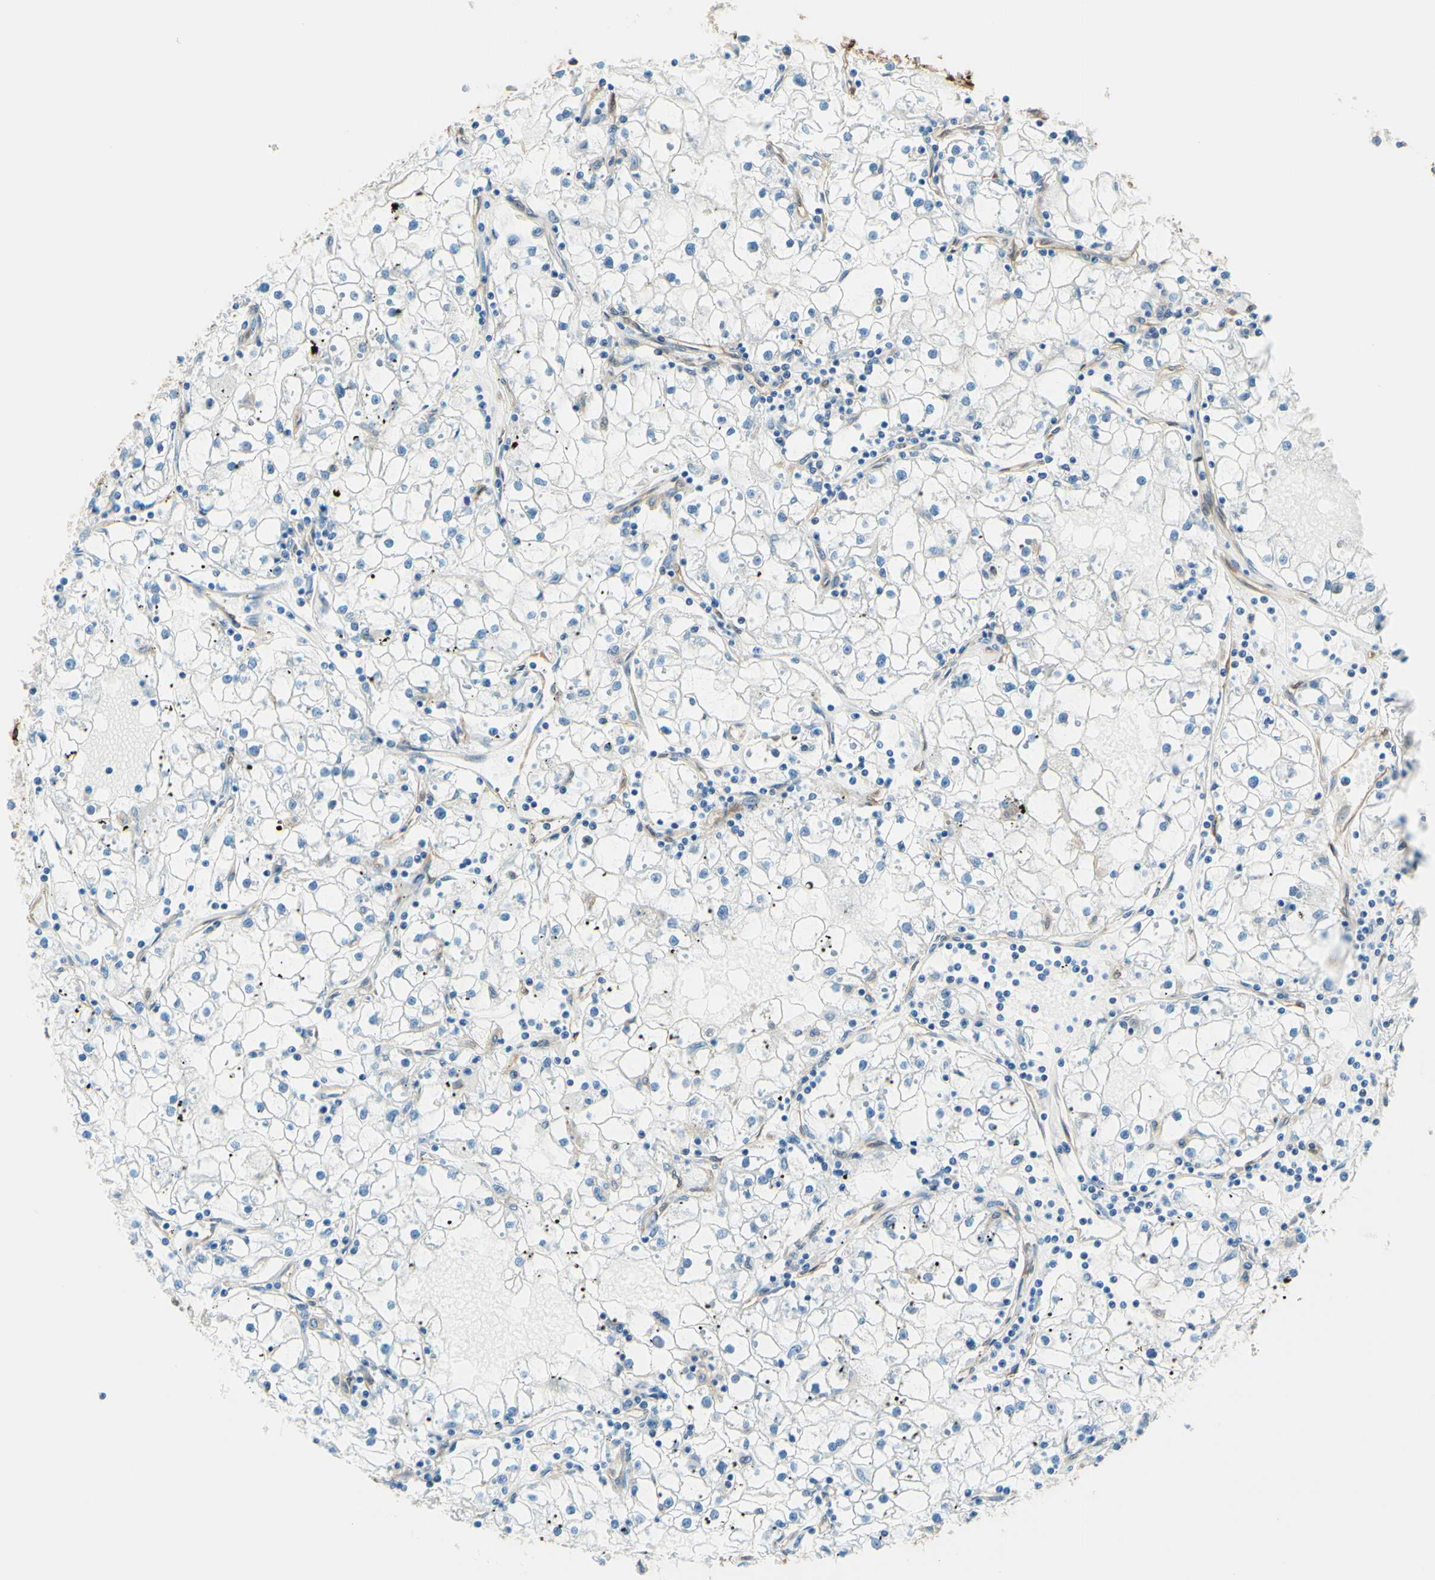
{"staining": {"intensity": "negative", "quantity": "none", "location": "none"}, "tissue": "renal cancer", "cell_type": "Tumor cells", "image_type": "cancer", "snomed": [{"axis": "morphology", "description": "Adenocarcinoma, NOS"}, {"axis": "topography", "description": "Kidney"}], "caption": "High magnification brightfield microscopy of renal cancer stained with DAB (3,3'-diaminobenzidine) (brown) and counterstained with hematoxylin (blue): tumor cells show no significant staining. The staining is performed using DAB (3,3'-diaminobenzidine) brown chromogen with nuclei counter-stained in using hematoxylin.", "gene": "DPYSL3", "patient": {"sex": "male", "age": 56}}